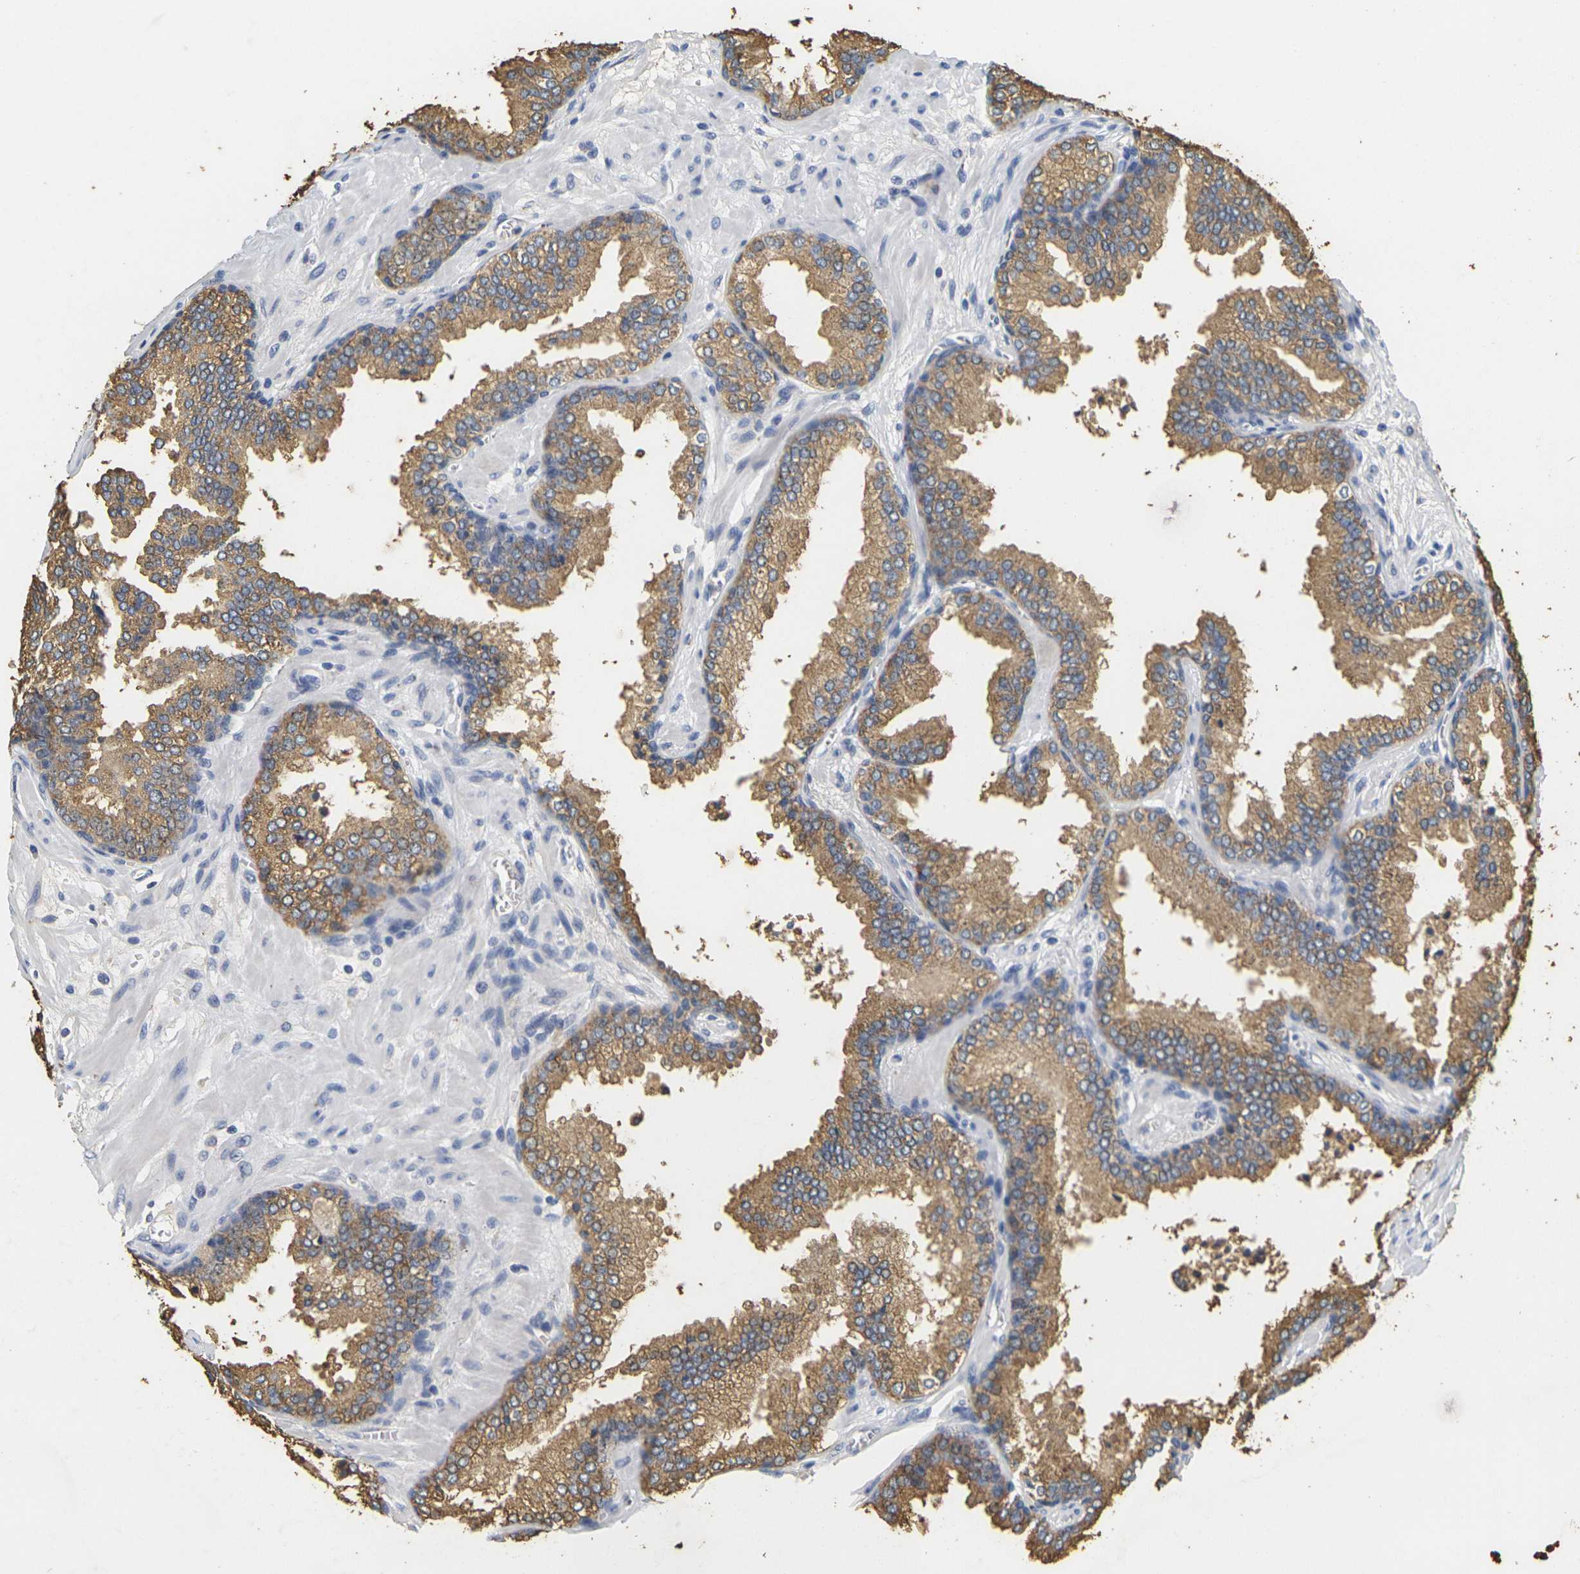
{"staining": {"intensity": "moderate", "quantity": ">75%", "location": "cytoplasmic/membranous"}, "tissue": "prostate cancer", "cell_type": "Tumor cells", "image_type": "cancer", "snomed": [{"axis": "morphology", "description": "Adenocarcinoma, Low grade"}, {"axis": "topography", "description": "Prostate"}], "caption": "Moderate cytoplasmic/membranous protein staining is seen in about >75% of tumor cells in prostate cancer. Nuclei are stained in blue.", "gene": "KLK5", "patient": {"sex": "male", "age": 60}}